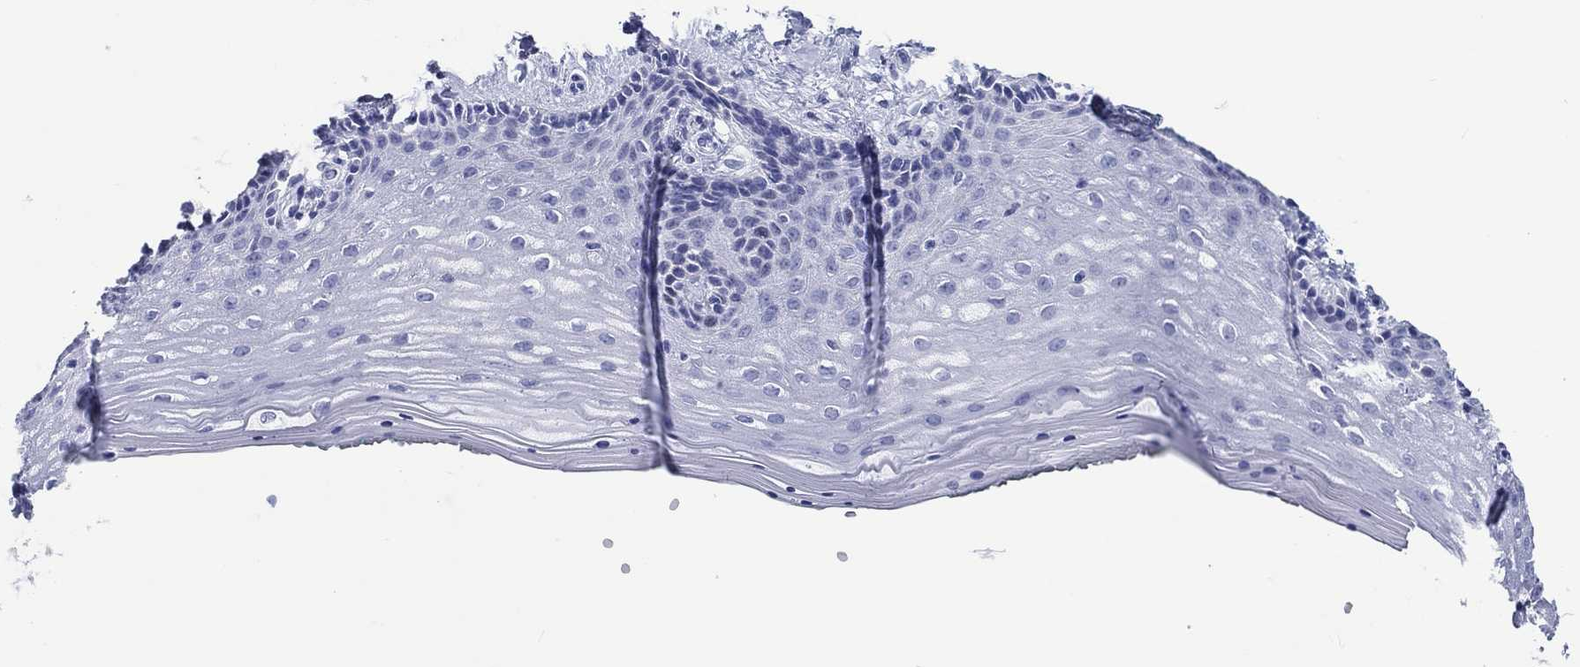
{"staining": {"intensity": "negative", "quantity": "none", "location": "none"}, "tissue": "vagina", "cell_type": "Squamous epithelial cells", "image_type": "normal", "snomed": [{"axis": "morphology", "description": "Normal tissue, NOS"}, {"axis": "topography", "description": "Vagina"}], "caption": "The histopathology image demonstrates no staining of squamous epithelial cells in unremarkable vagina. (DAB (3,3'-diaminobenzidine) IHC with hematoxylin counter stain).", "gene": "H1", "patient": {"sex": "female", "age": 45}}